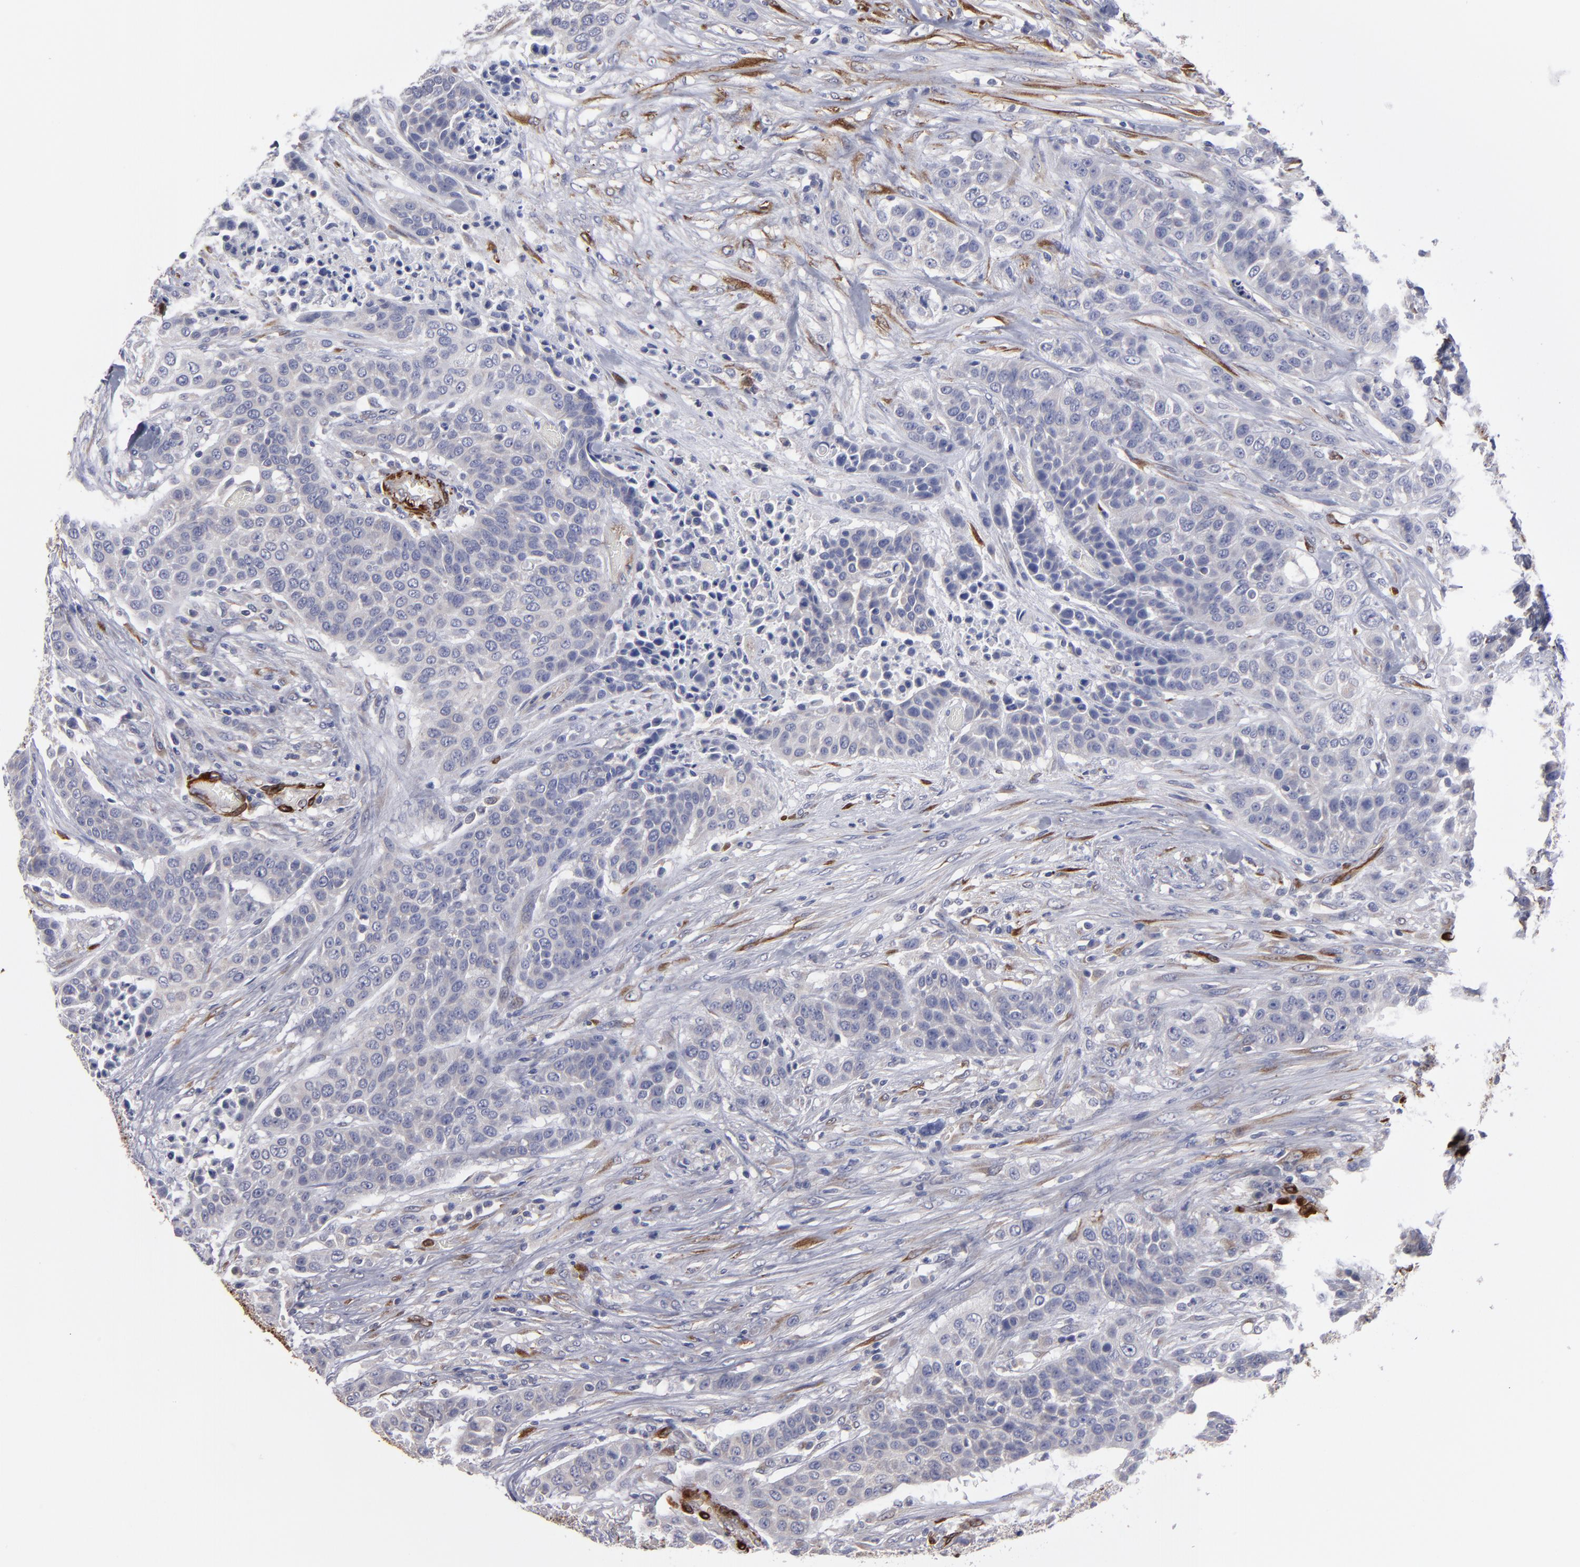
{"staining": {"intensity": "weak", "quantity": "<25%", "location": "cytoplasmic/membranous"}, "tissue": "urothelial cancer", "cell_type": "Tumor cells", "image_type": "cancer", "snomed": [{"axis": "morphology", "description": "Urothelial carcinoma, High grade"}, {"axis": "topography", "description": "Urinary bladder"}], "caption": "Immunohistochemistry (IHC) of urothelial cancer exhibits no expression in tumor cells. (DAB (3,3'-diaminobenzidine) immunohistochemistry with hematoxylin counter stain).", "gene": "SLMAP", "patient": {"sex": "male", "age": 74}}